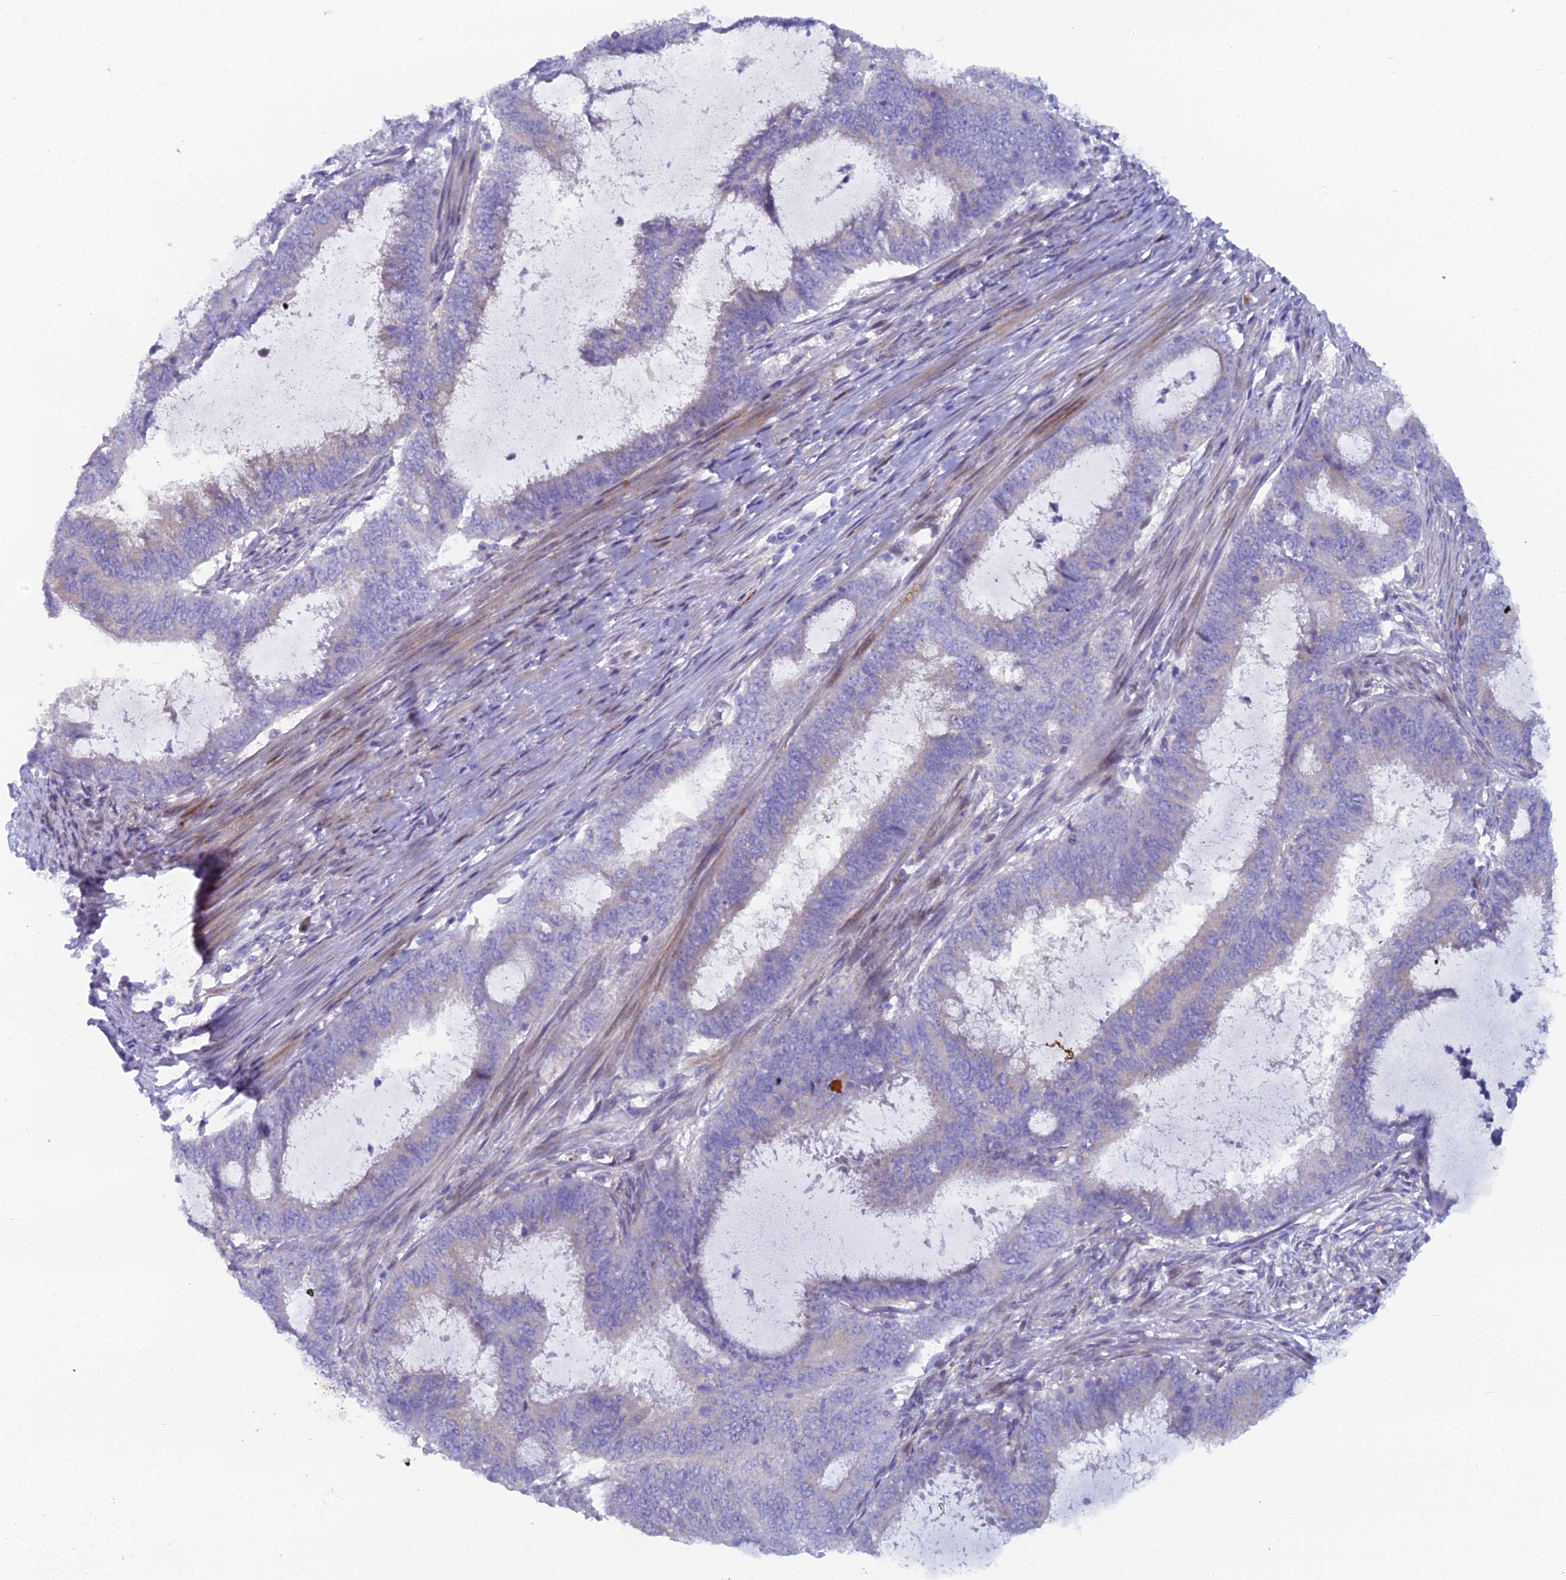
{"staining": {"intensity": "negative", "quantity": "none", "location": "none"}, "tissue": "endometrial cancer", "cell_type": "Tumor cells", "image_type": "cancer", "snomed": [{"axis": "morphology", "description": "Adenocarcinoma, NOS"}, {"axis": "topography", "description": "Endometrium"}], "caption": "Endometrial cancer (adenocarcinoma) stained for a protein using immunohistochemistry (IHC) displays no expression tumor cells.", "gene": "B9D2", "patient": {"sex": "female", "age": 51}}